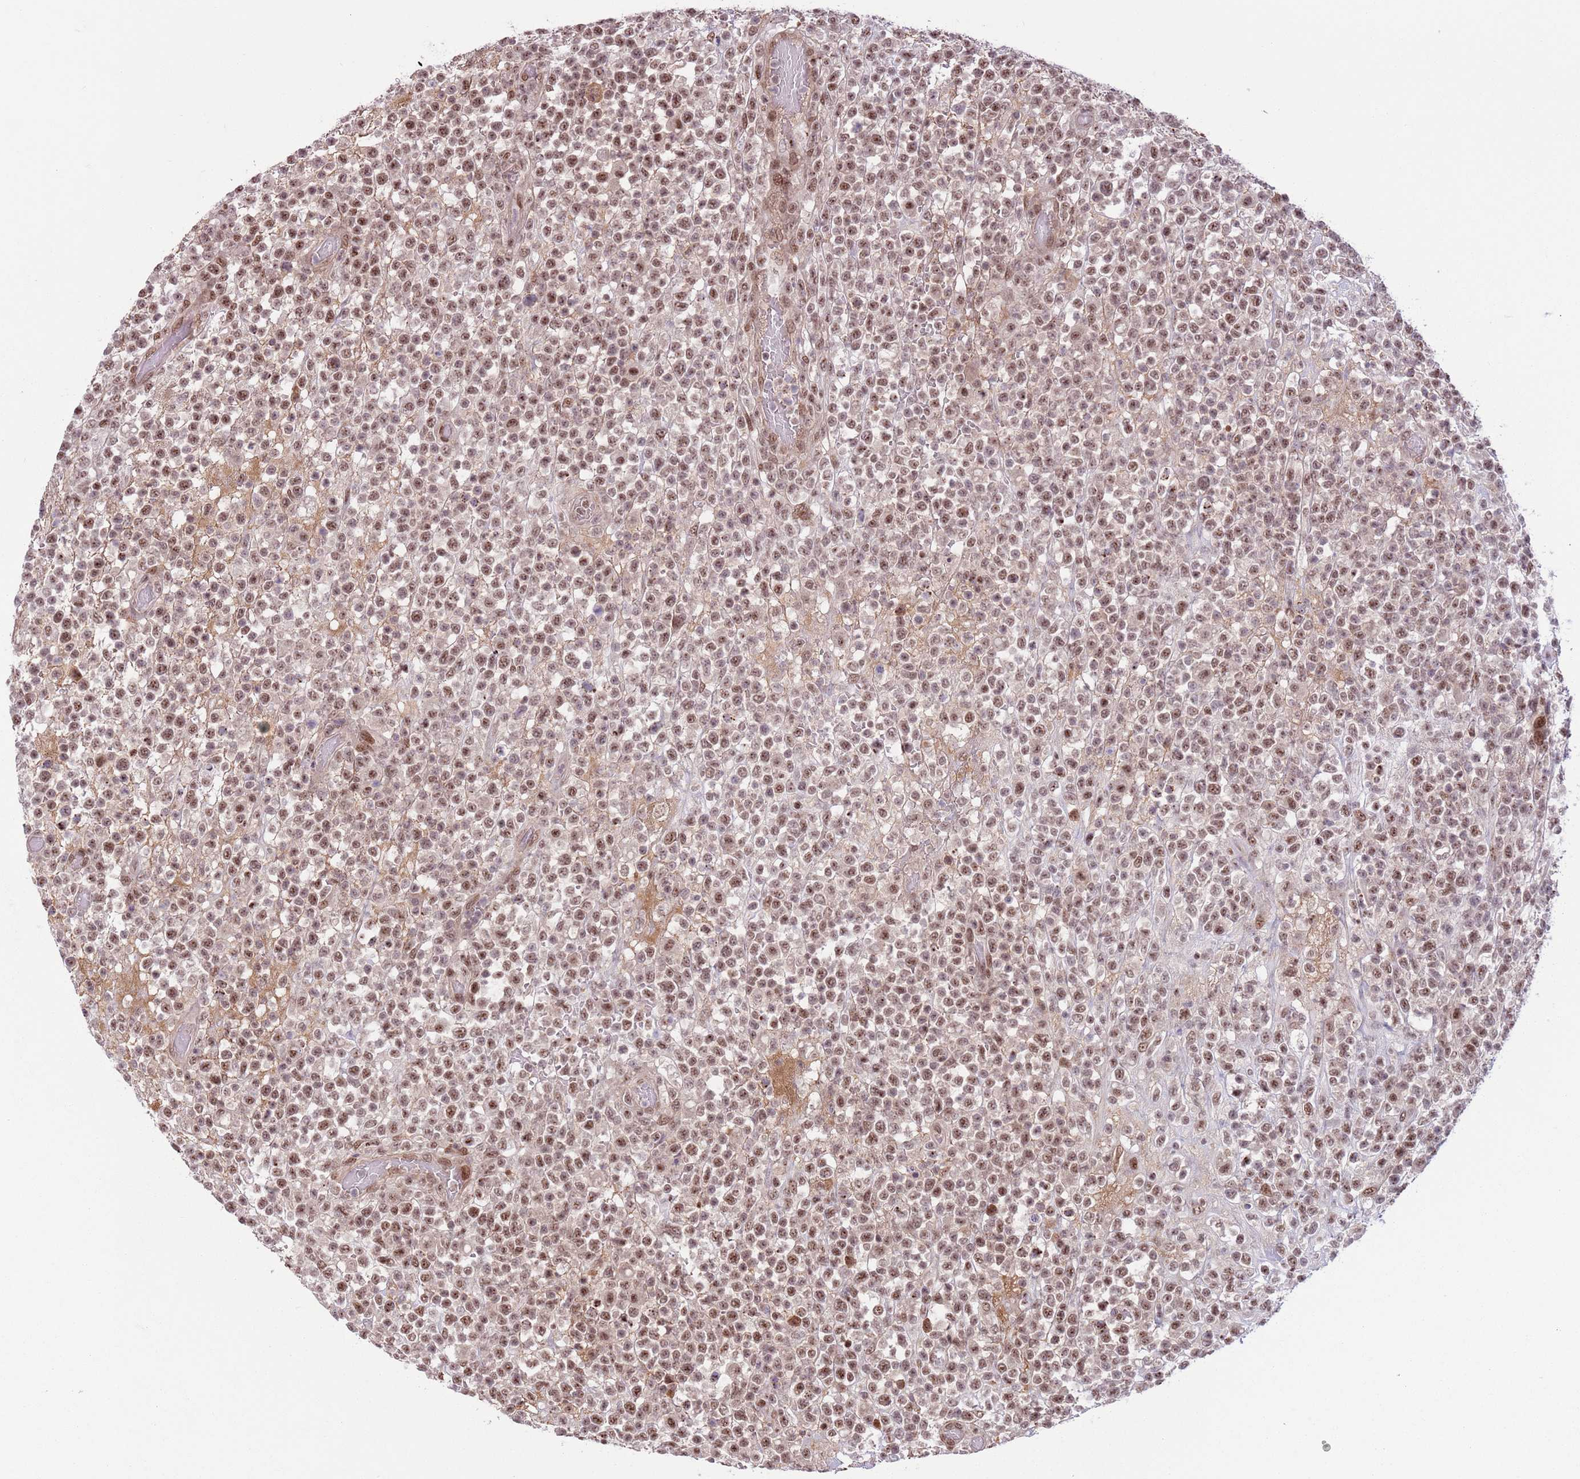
{"staining": {"intensity": "moderate", "quantity": ">75%", "location": "nuclear"}, "tissue": "lymphoma", "cell_type": "Tumor cells", "image_type": "cancer", "snomed": [{"axis": "morphology", "description": "Malignant lymphoma, non-Hodgkin's type, High grade"}, {"axis": "topography", "description": "Colon"}], "caption": "The image demonstrates immunohistochemical staining of high-grade malignant lymphoma, non-Hodgkin's type. There is moderate nuclear staining is appreciated in approximately >75% of tumor cells.", "gene": "SIPA1L3", "patient": {"sex": "female", "age": 53}}